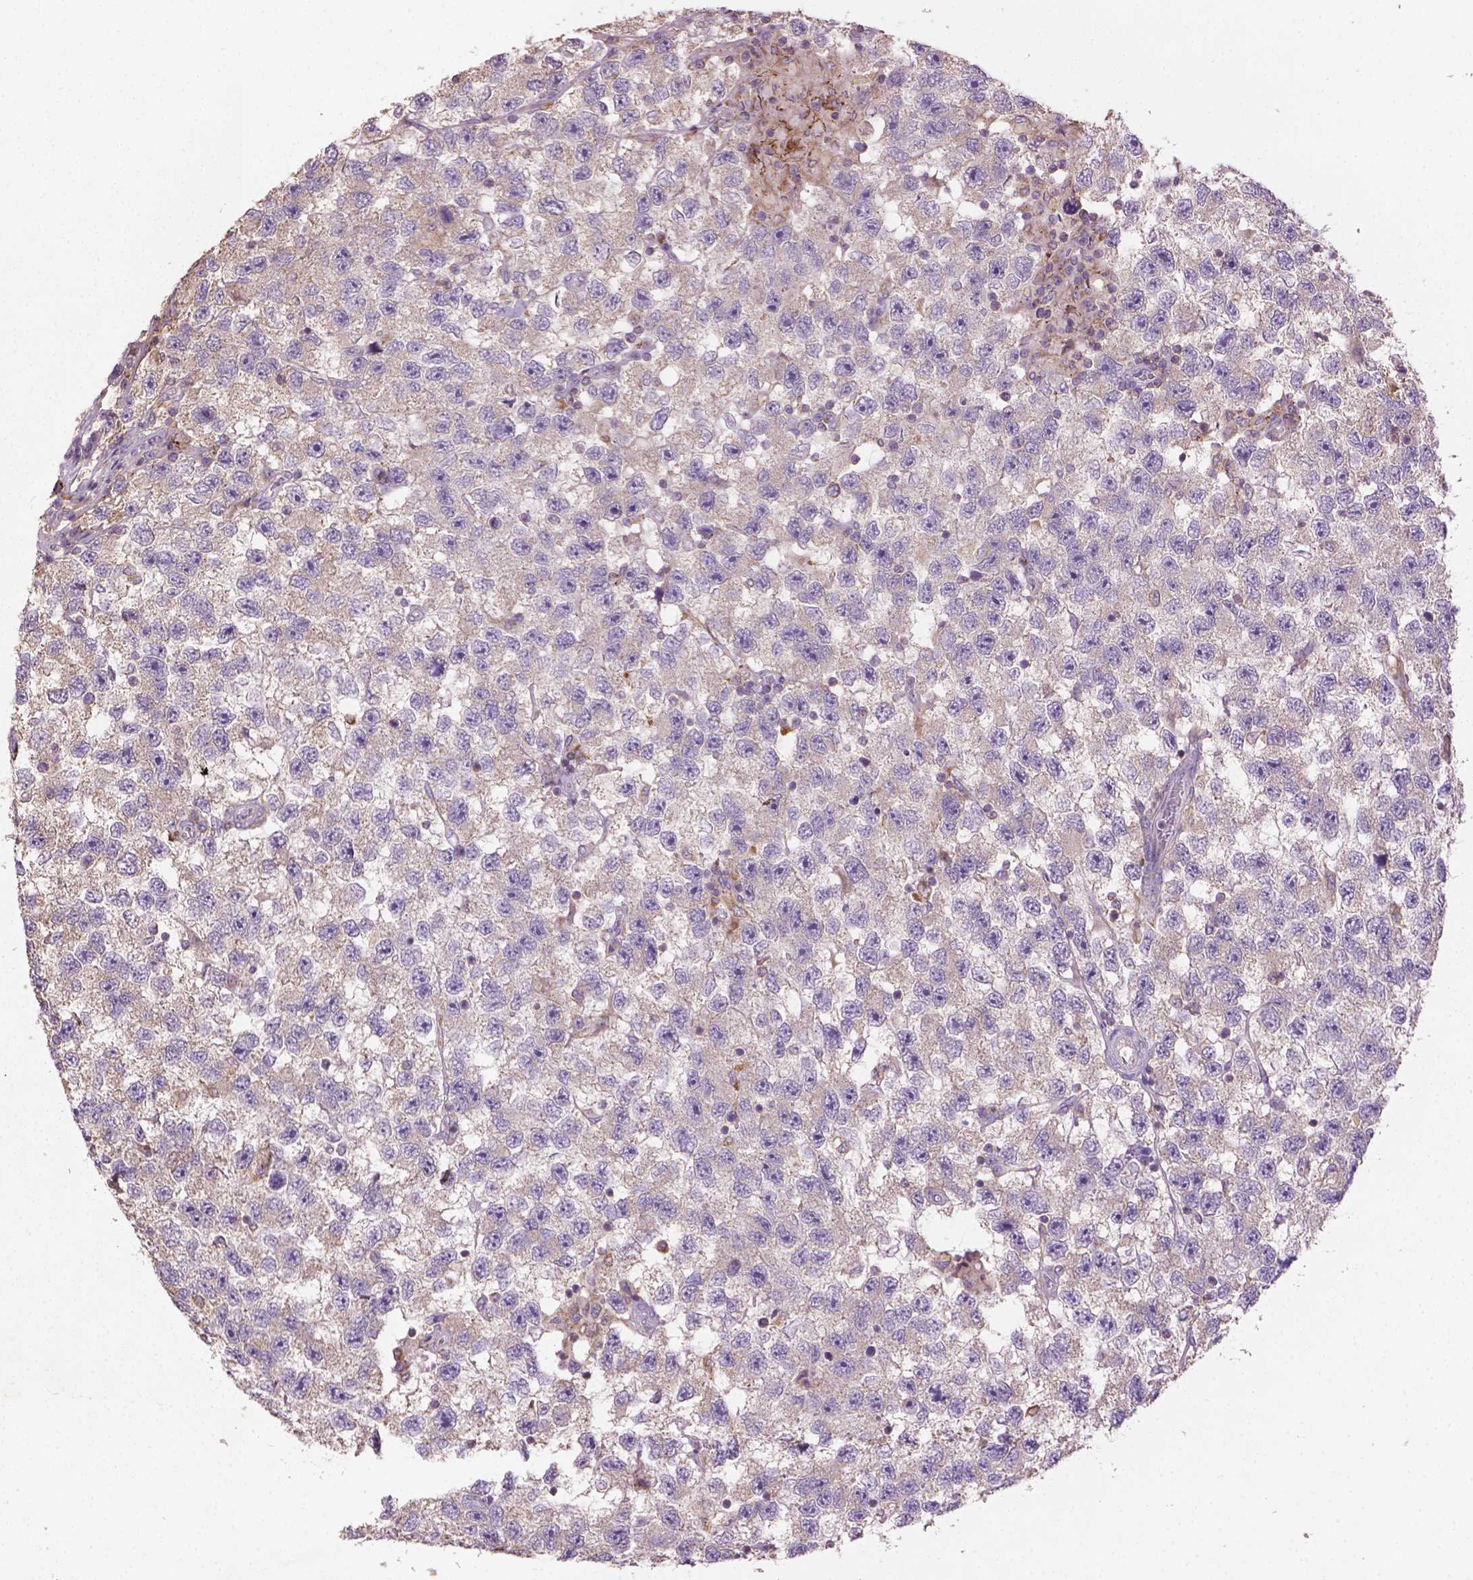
{"staining": {"intensity": "negative", "quantity": "none", "location": "none"}, "tissue": "testis cancer", "cell_type": "Tumor cells", "image_type": "cancer", "snomed": [{"axis": "morphology", "description": "Seminoma, NOS"}, {"axis": "topography", "description": "Testis"}], "caption": "Testis seminoma stained for a protein using immunohistochemistry (IHC) demonstrates no expression tumor cells.", "gene": "LRRC3C", "patient": {"sex": "male", "age": 26}}